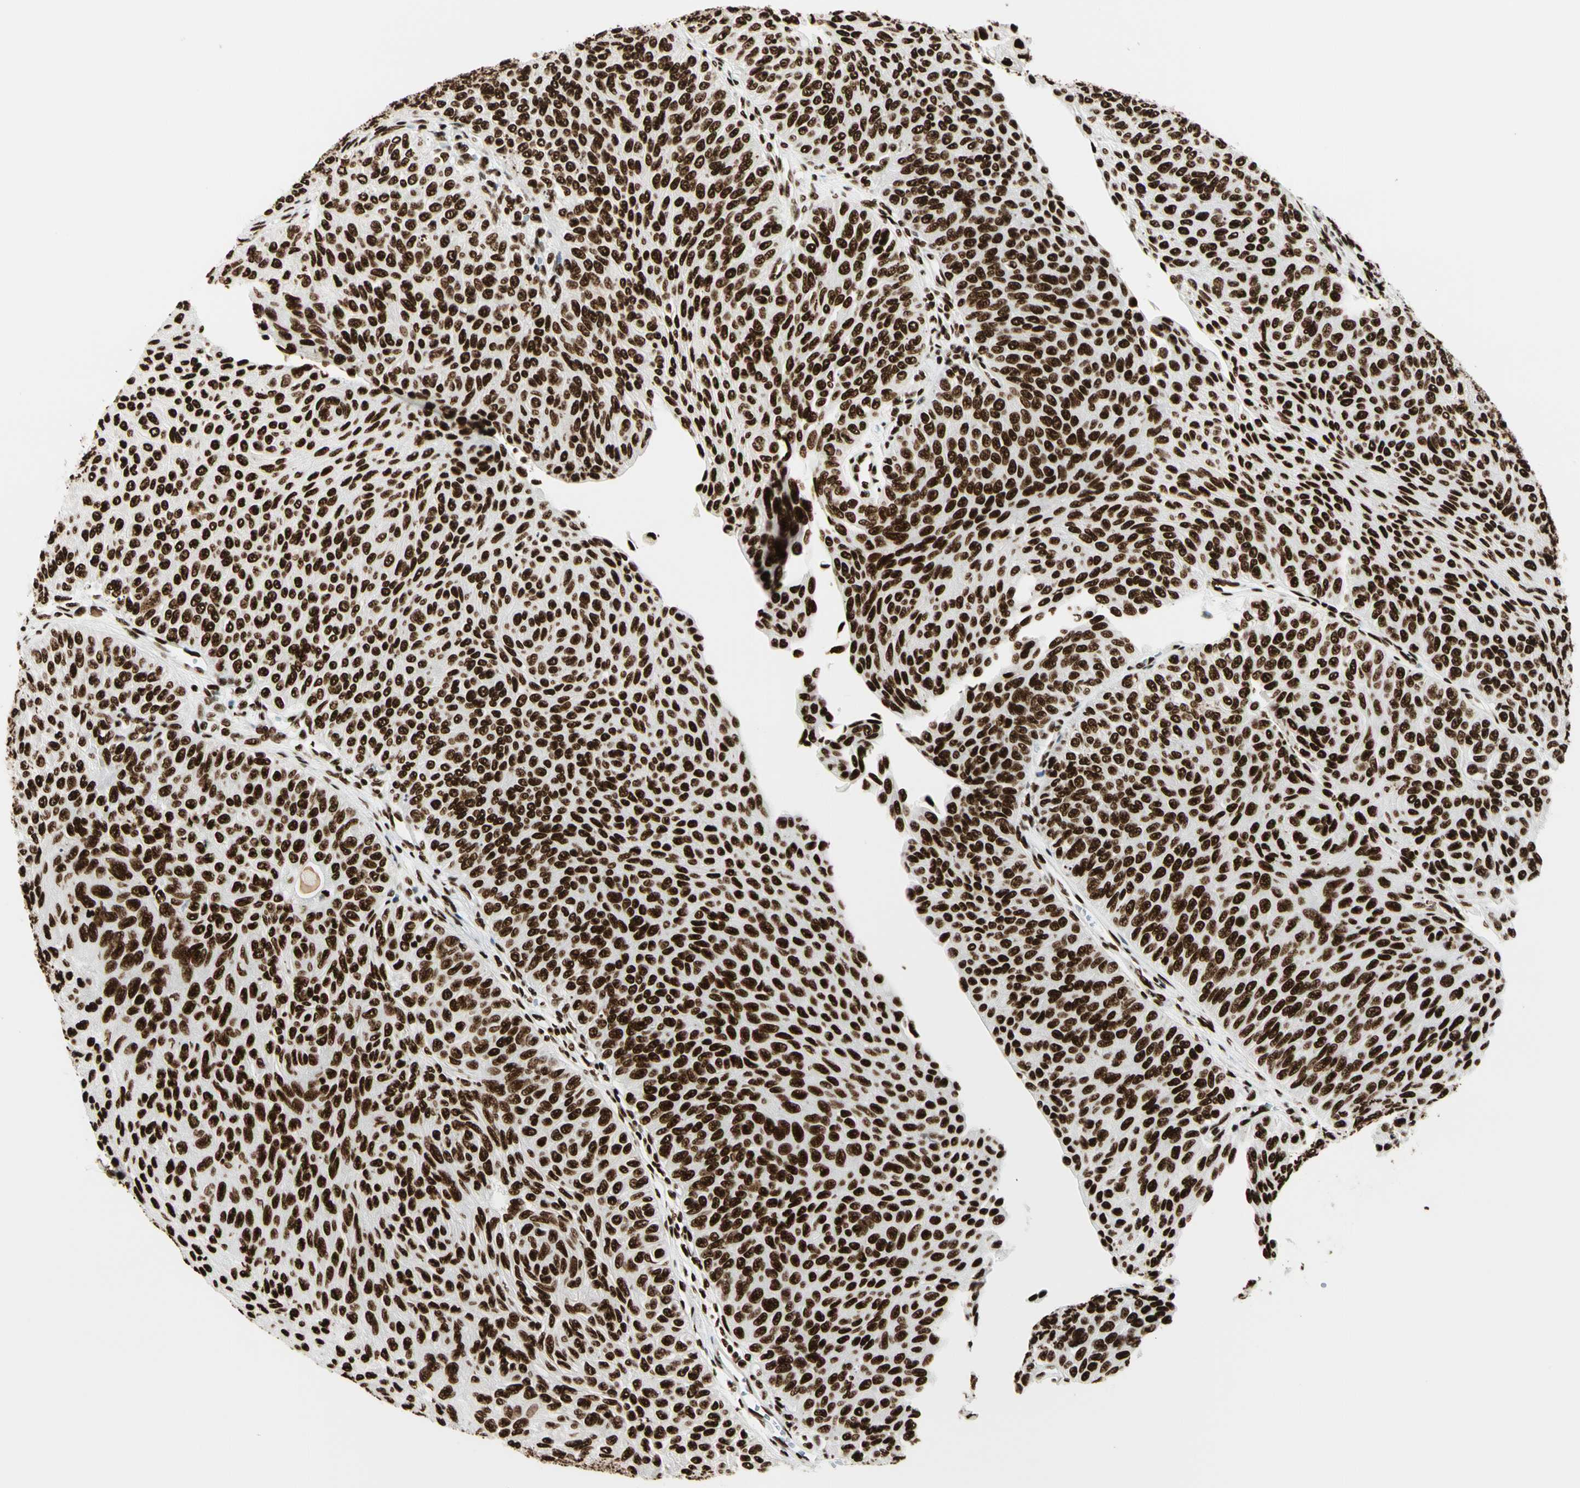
{"staining": {"intensity": "strong", "quantity": ">75%", "location": "nuclear"}, "tissue": "urothelial cancer", "cell_type": "Tumor cells", "image_type": "cancer", "snomed": [{"axis": "morphology", "description": "Urothelial carcinoma, Low grade"}, {"axis": "topography", "description": "Urinary bladder"}], "caption": "Immunohistochemistry photomicrograph of human urothelial carcinoma (low-grade) stained for a protein (brown), which reveals high levels of strong nuclear staining in approximately >75% of tumor cells.", "gene": "CCAR1", "patient": {"sex": "male", "age": 78}}